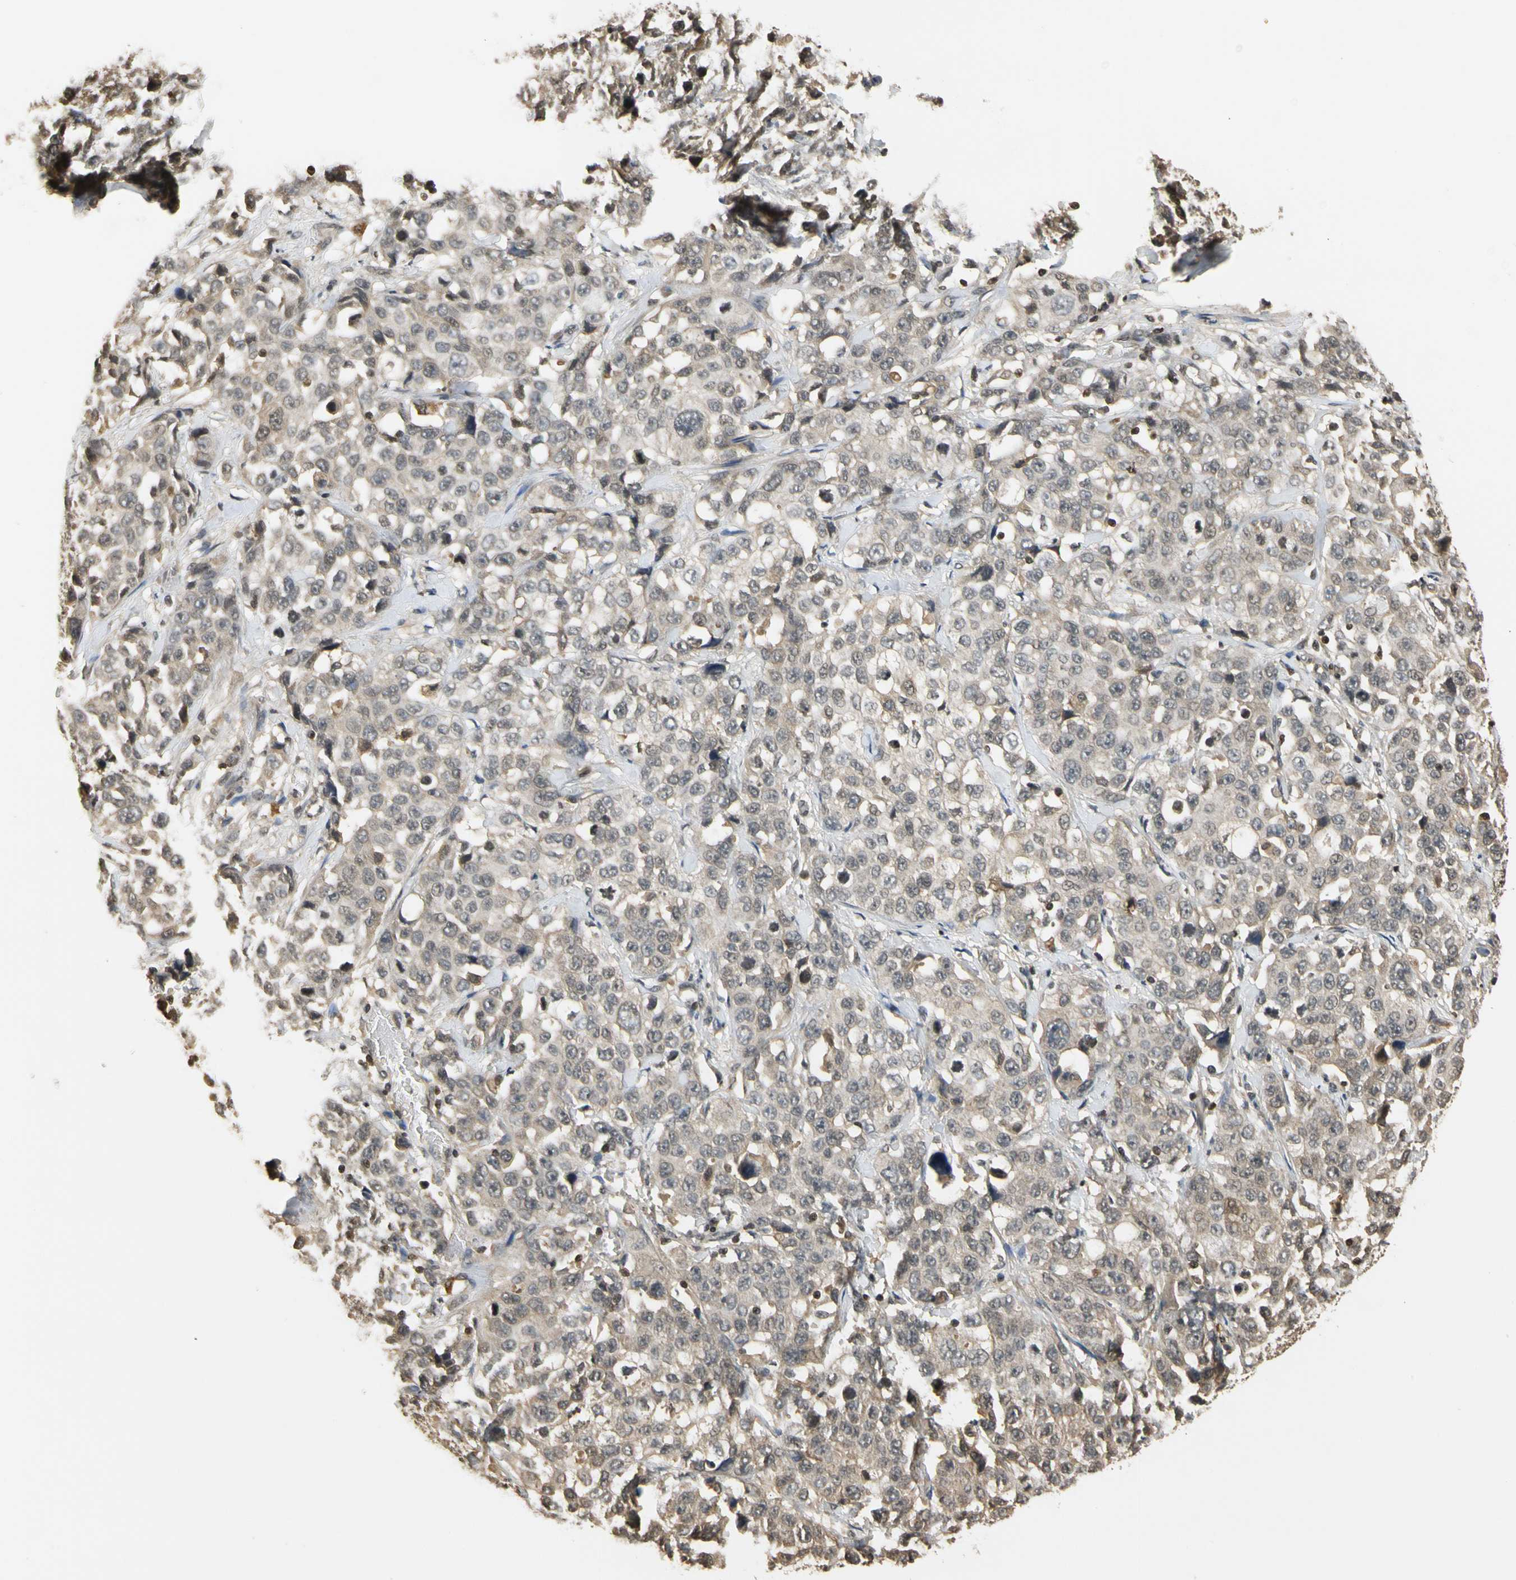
{"staining": {"intensity": "weak", "quantity": ">75%", "location": "cytoplasmic/membranous"}, "tissue": "stomach cancer", "cell_type": "Tumor cells", "image_type": "cancer", "snomed": [{"axis": "morphology", "description": "Normal tissue, NOS"}, {"axis": "morphology", "description": "Adenocarcinoma, NOS"}, {"axis": "topography", "description": "Stomach"}], "caption": "IHC histopathology image of neoplastic tissue: human stomach cancer (adenocarcinoma) stained using immunohistochemistry (IHC) demonstrates low levels of weak protein expression localized specifically in the cytoplasmic/membranous of tumor cells, appearing as a cytoplasmic/membranous brown color.", "gene": "SOD1", "patient": {"sex": "male", "age": 48}}